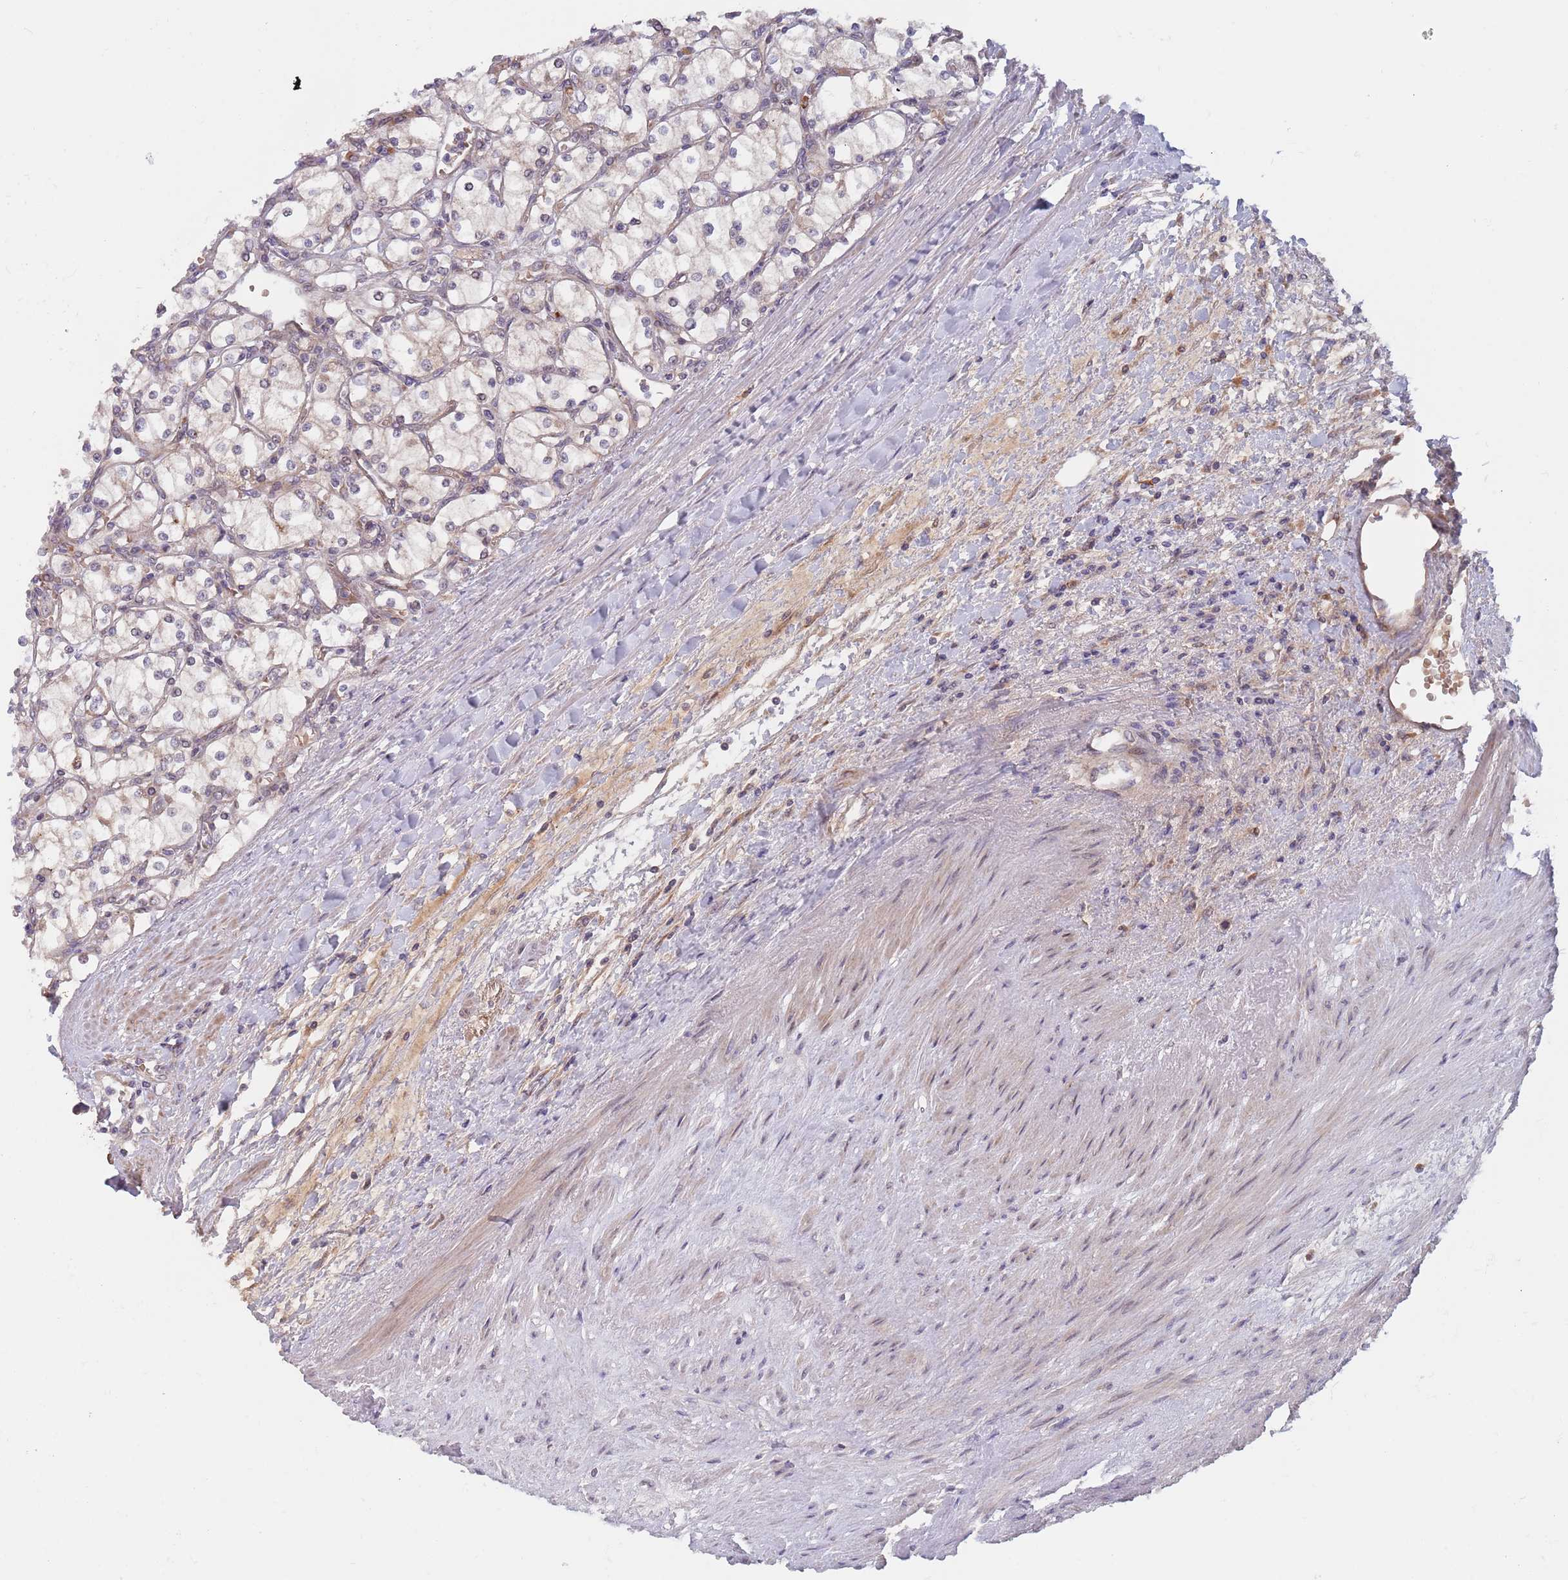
{"staining": {"intensity": "negative", "quantity": "none", "location": "none"}, "tissue": "renal cancer", "cell_type": "Tumor cells", "image_type": "cancer", "snomed": [{"axis": "morphology", "description": "Adenocarcinoma, NOS"}, {"axis": "topography", "description": "Kidney"}], "caption": "Renal cancer (adenocarcinoma) was stained to show a protein in brown. There is no significant expression in tumor cells.", "gene": "ZNF140", "patient": {"sex": "male", "age": 80}}